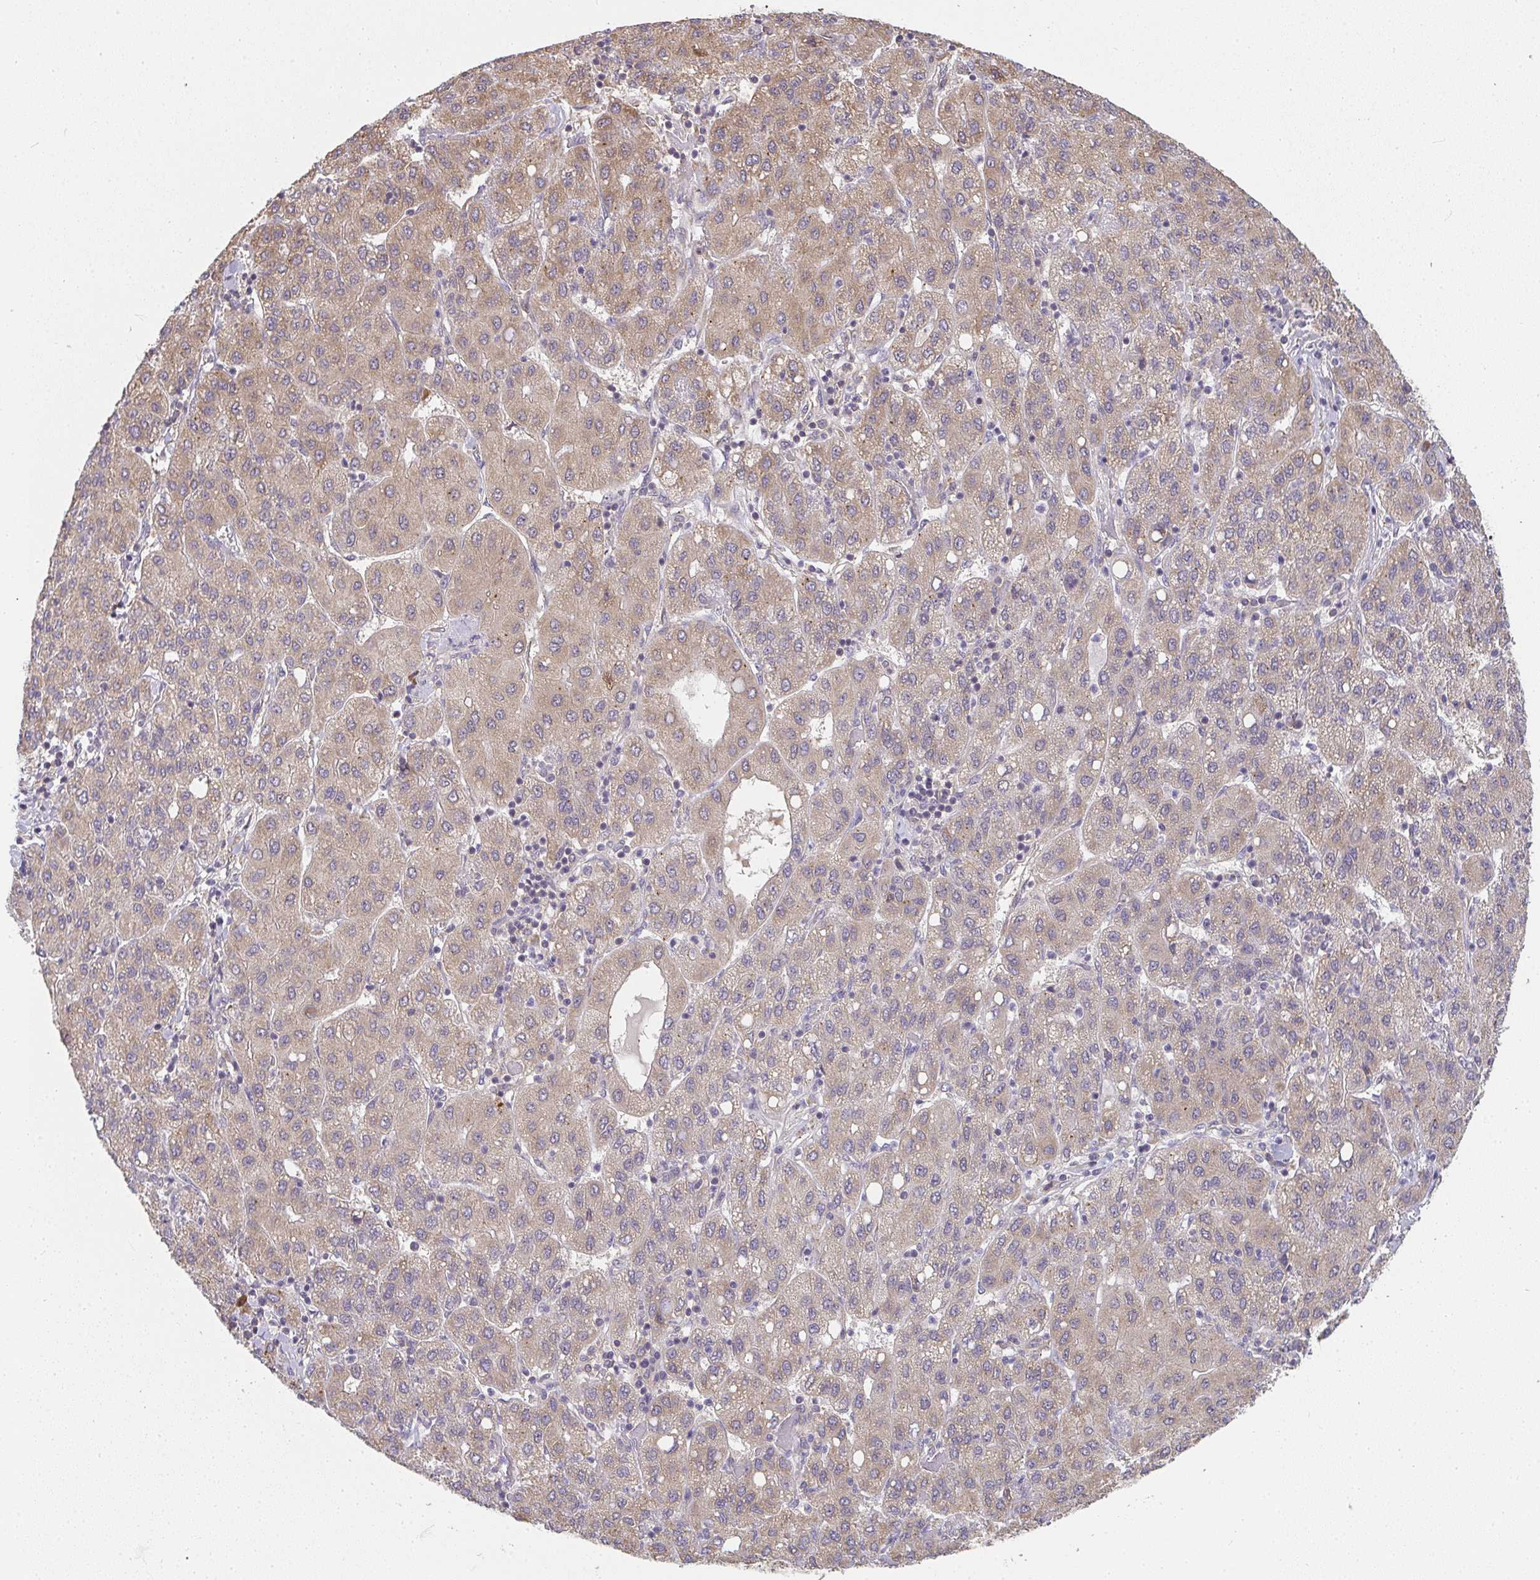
{"staining": {"intensity": "moderate", "quantity": ">75%", "location": "cytoplasmic/membranous"}, "tissue": "liver cancer", "cell_type": "Tumor cells", "image_type": "cancer", "snomed": [{"axis": "morphology", "description": "Carcinoma, Hepatocellular, NOS"}, {"axis": "topography", "description": "Liver"}], "caption": "A medium amount of moderate cytoplasmic/membranous expression is identified in approximately >75% of tumor cells in liver cancer (hepatocellular carcinoma) tissue.", "gene": "SLC35B3", "patient": {"sex": "male", "age": 65}}